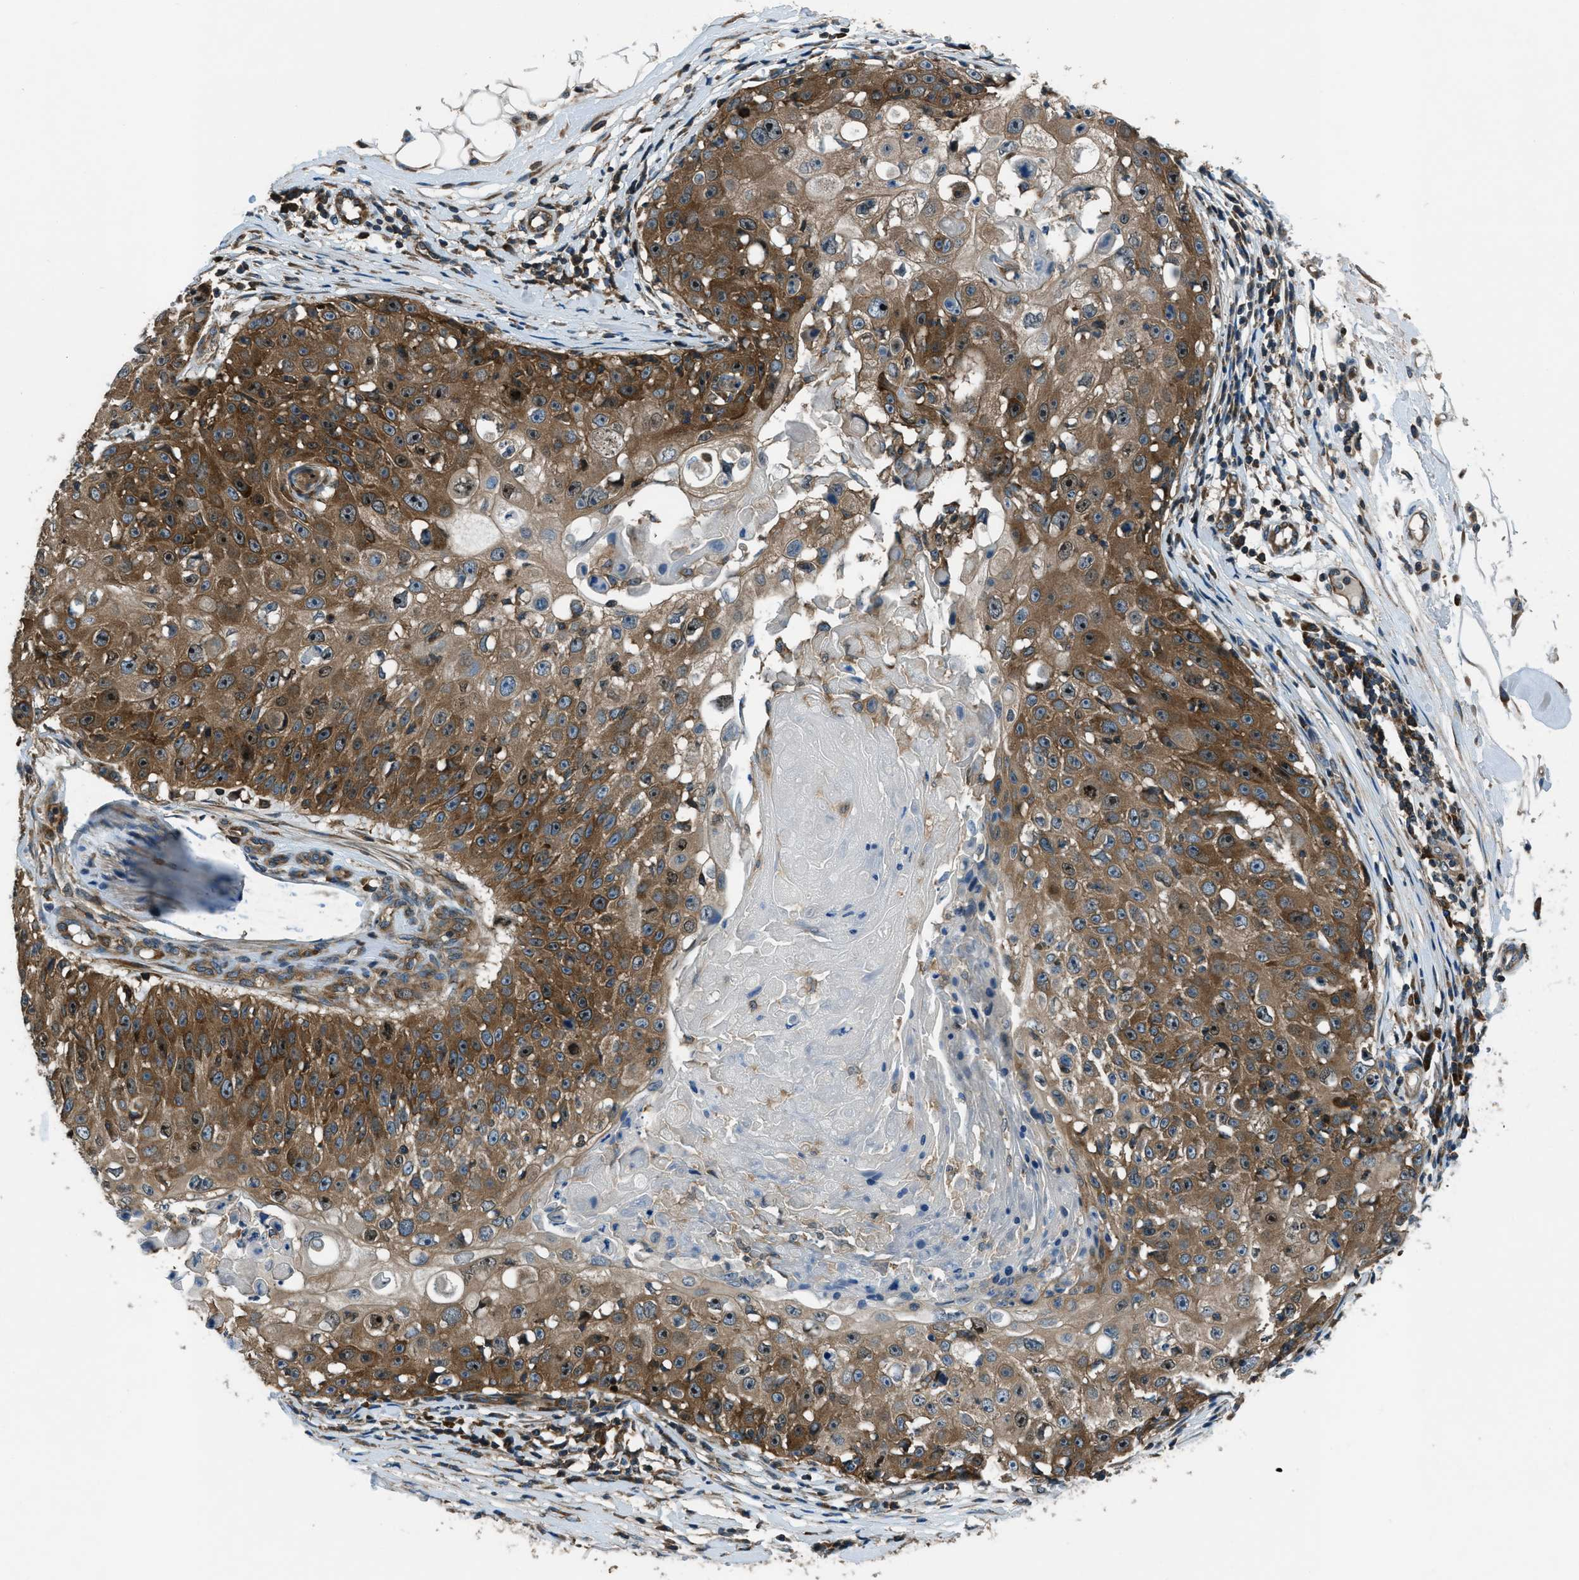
{"staining": {"intensity": "strong", "quantity": "25%-75%", "location": "cytoplasmic/membranous"}, "tissue": "skin cancer", "cell_type": "Tumor cells", "image_type": "cancer", "snomed": [{"axis": "morphology", "description": "Squamous cell carcinoma, NOS"}, {"axis": "topography", "description": "Skin"}], "caption": "This histopathology image reveals skin squamous cell carcinoma stained with immunohistochemistry (IHC) to label a protein in brown. The cytoplasmic/membranous of tumor cells show strong positivity for the protein. Nuclei are counter-stained blue.", "gene": "ARFGAP2", "patient": {"sex": "male", "age": 86}}